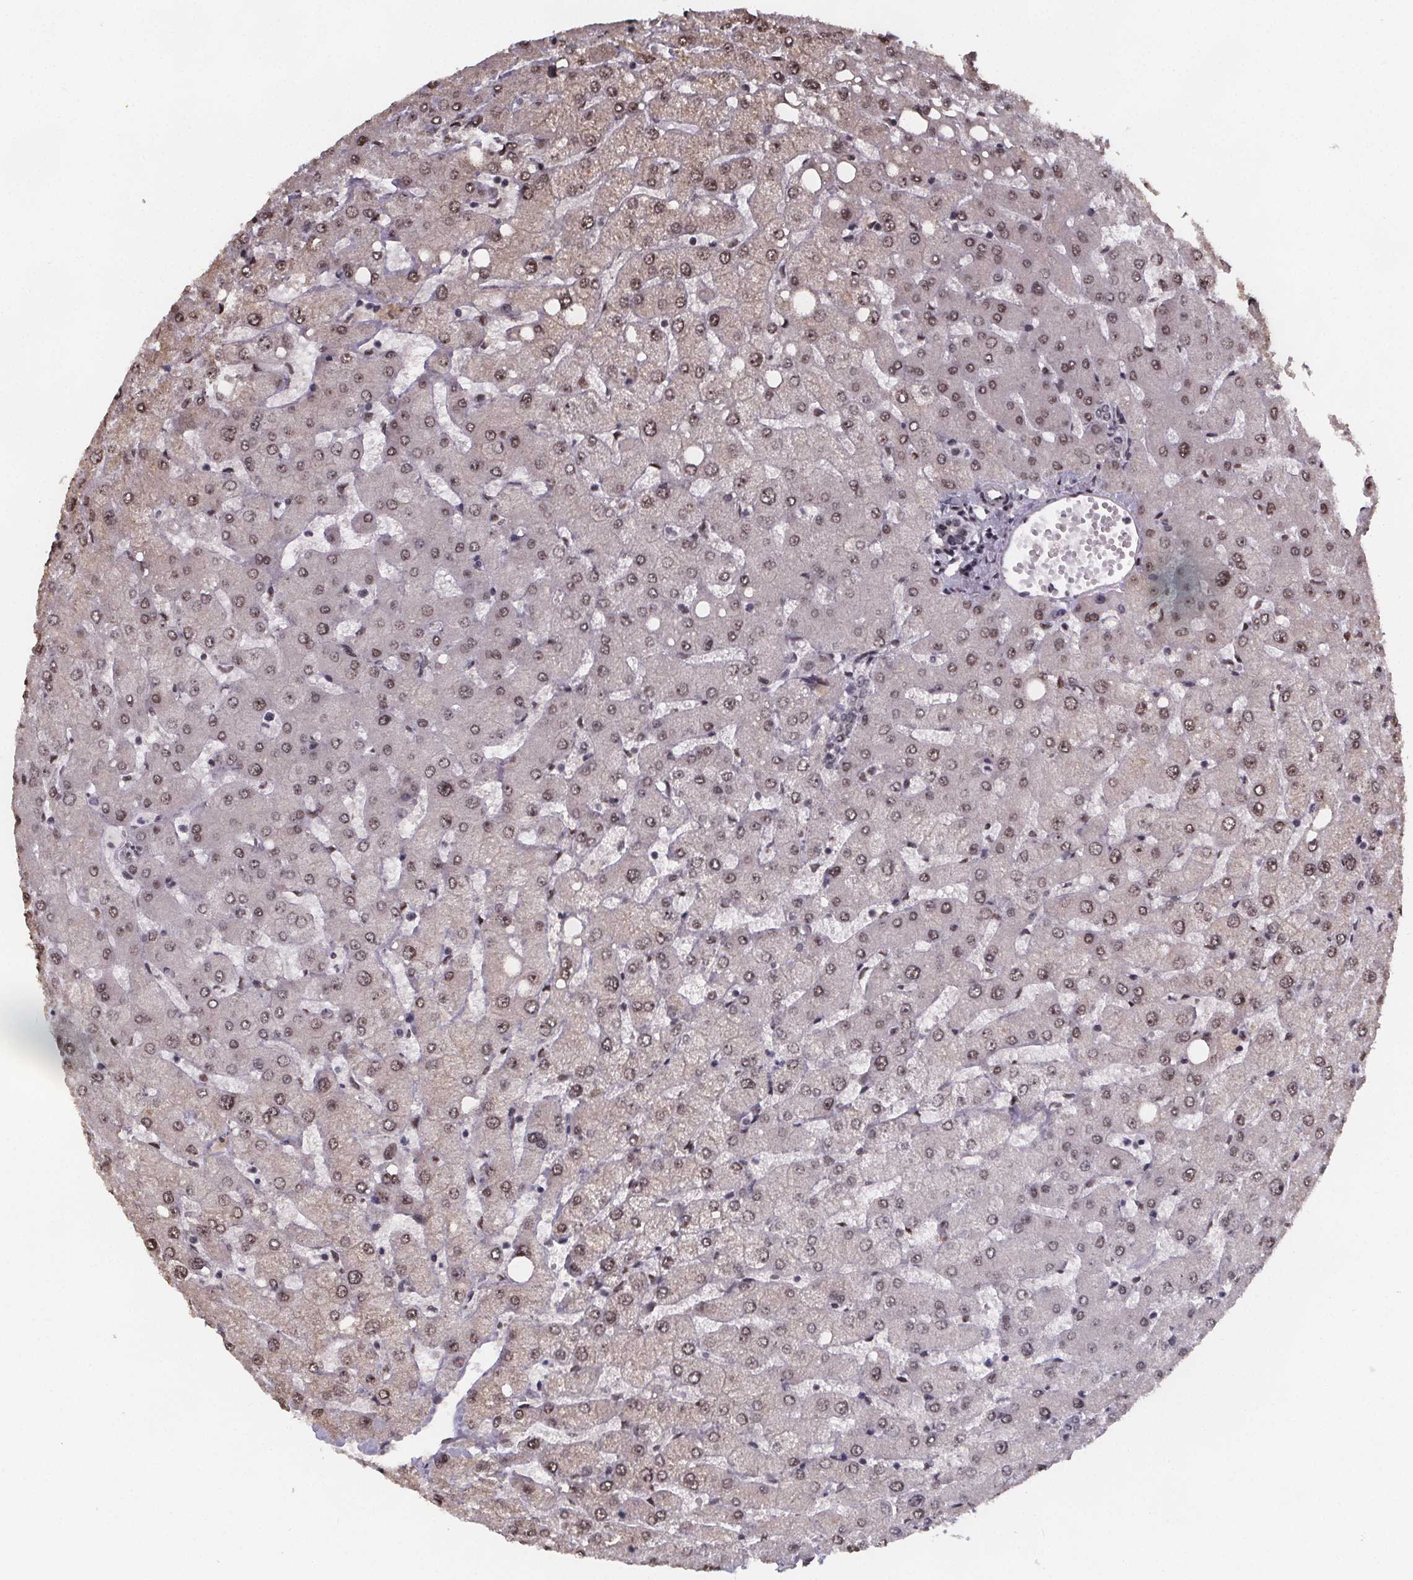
{"staining": {"intensity": "weak", "quantity": "25%-75%", "location": "nuclear"}, "tissue": "liver", "cell_type": "Cholangiocytes", "image_type": "normal", "snomed": [{"axis": "morphology", "description": "Normal tissue, NOS"}, {"axis": "topography", "description": "Liver"}], "caption": "Benign liver was stained to show a protein in brown. There is low levels of weak nuclear expression in about 25%-75% of cholangiocytes. The staining was performed using DAB, with brown indicating positive protein expression. Nuclei are stained blue with hematoxylin.", "gene": "U2SURP", "patient": {"sex": "female", "age": 54}}